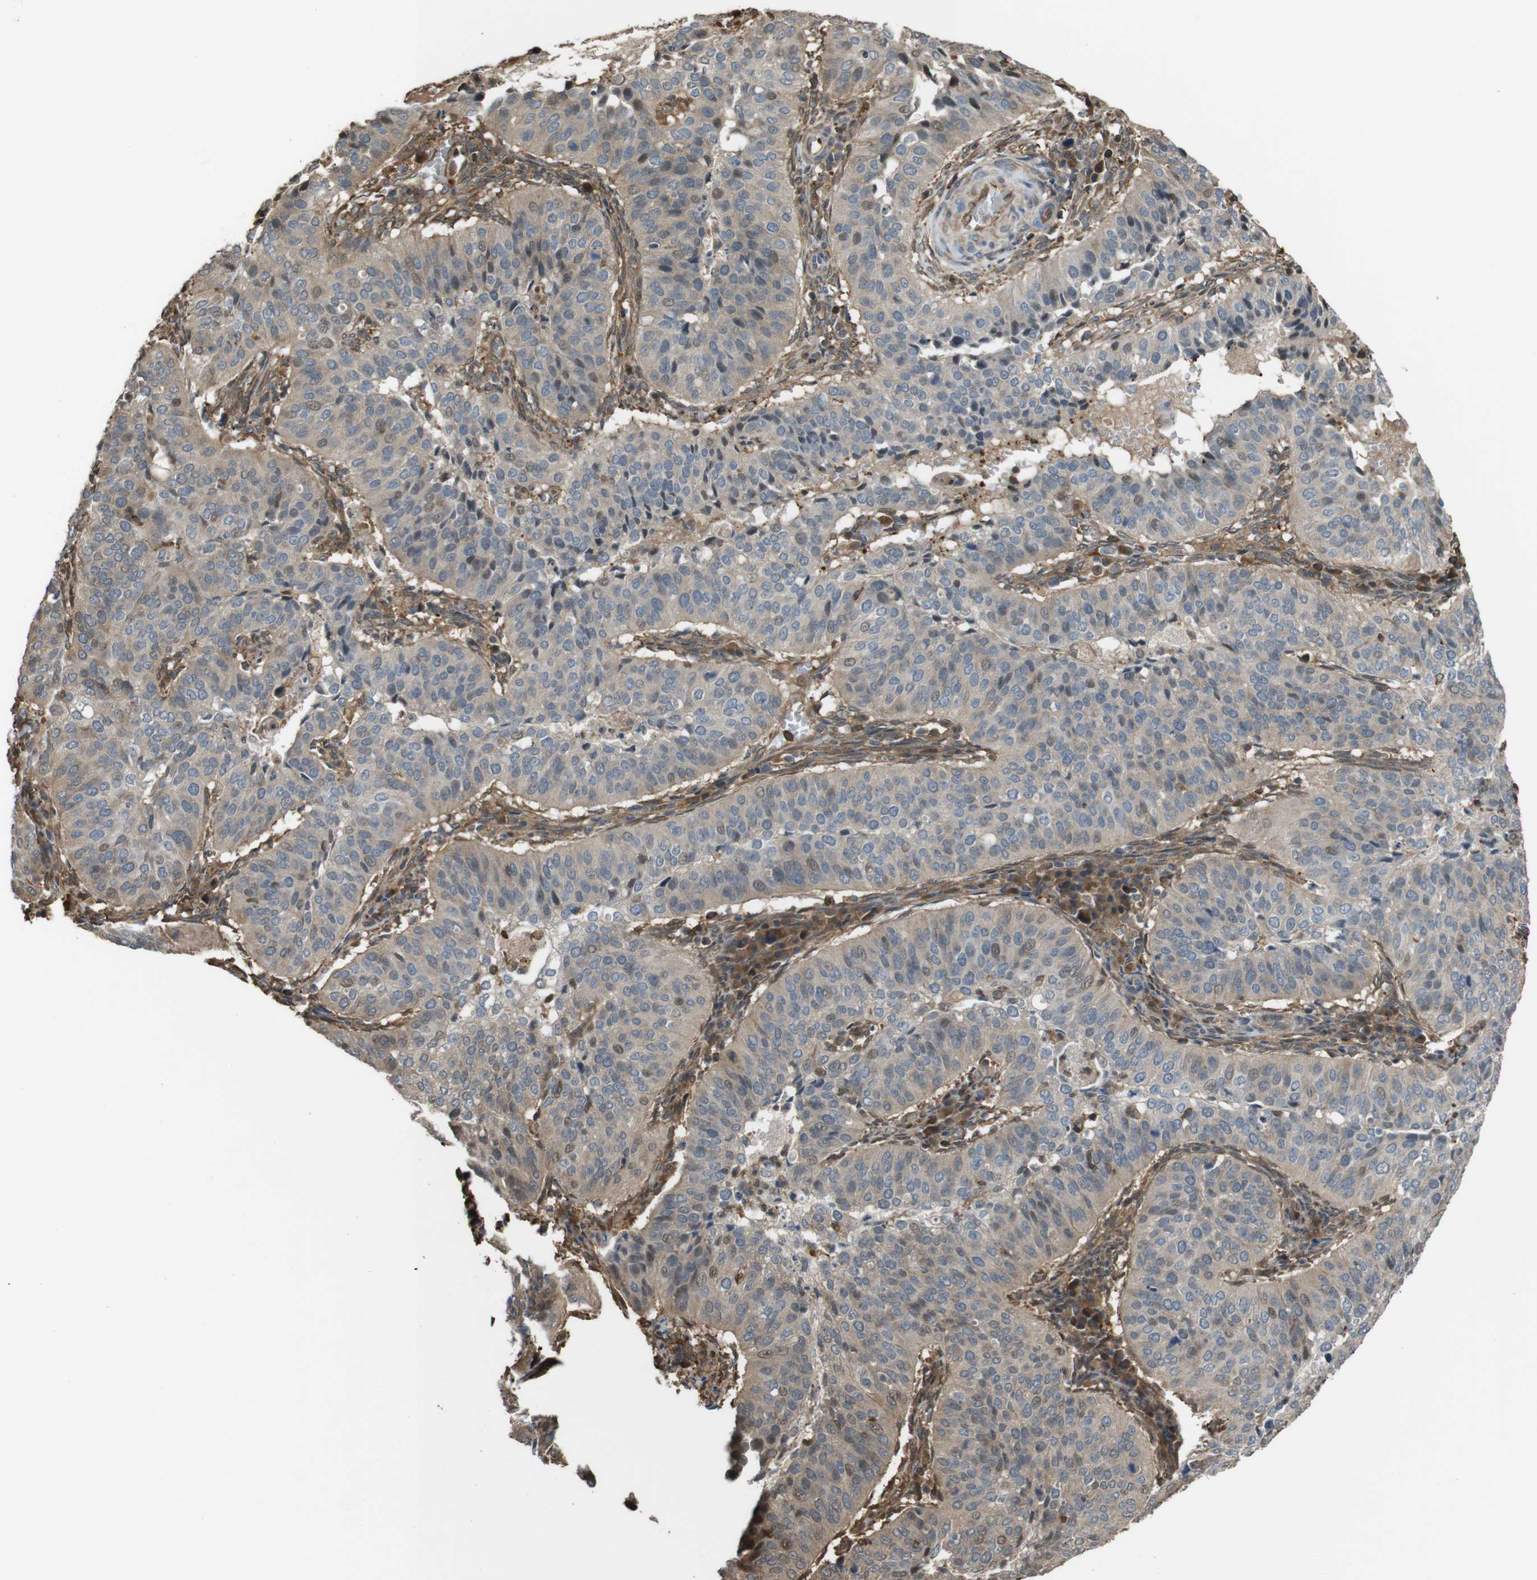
{"staining": {"intensity": "moderate", "quantity": ">75%", "location": "cytoplasmic/membranous,nuclear"}, "tissue": "cervical cancer", "cell_type": "Tumor cells", "image_type": "cancer", "snomed": [{"axis": "morphology", "description": "Normal tissue, NOS"}, {"axis": "morphology", "description": "Squamous cell carcinoma, NOS"}, {"axis": "topography", "description": "Cervix"}], "caption": "Protein staining exhibits moderate cytoplasmic/membranous and nuclear expression in about >75% of tumor cells in squamous cell carcinoma (cervical).", "gene": "ARHGDIA", "patient": {"sex": "female", "age": 39}}